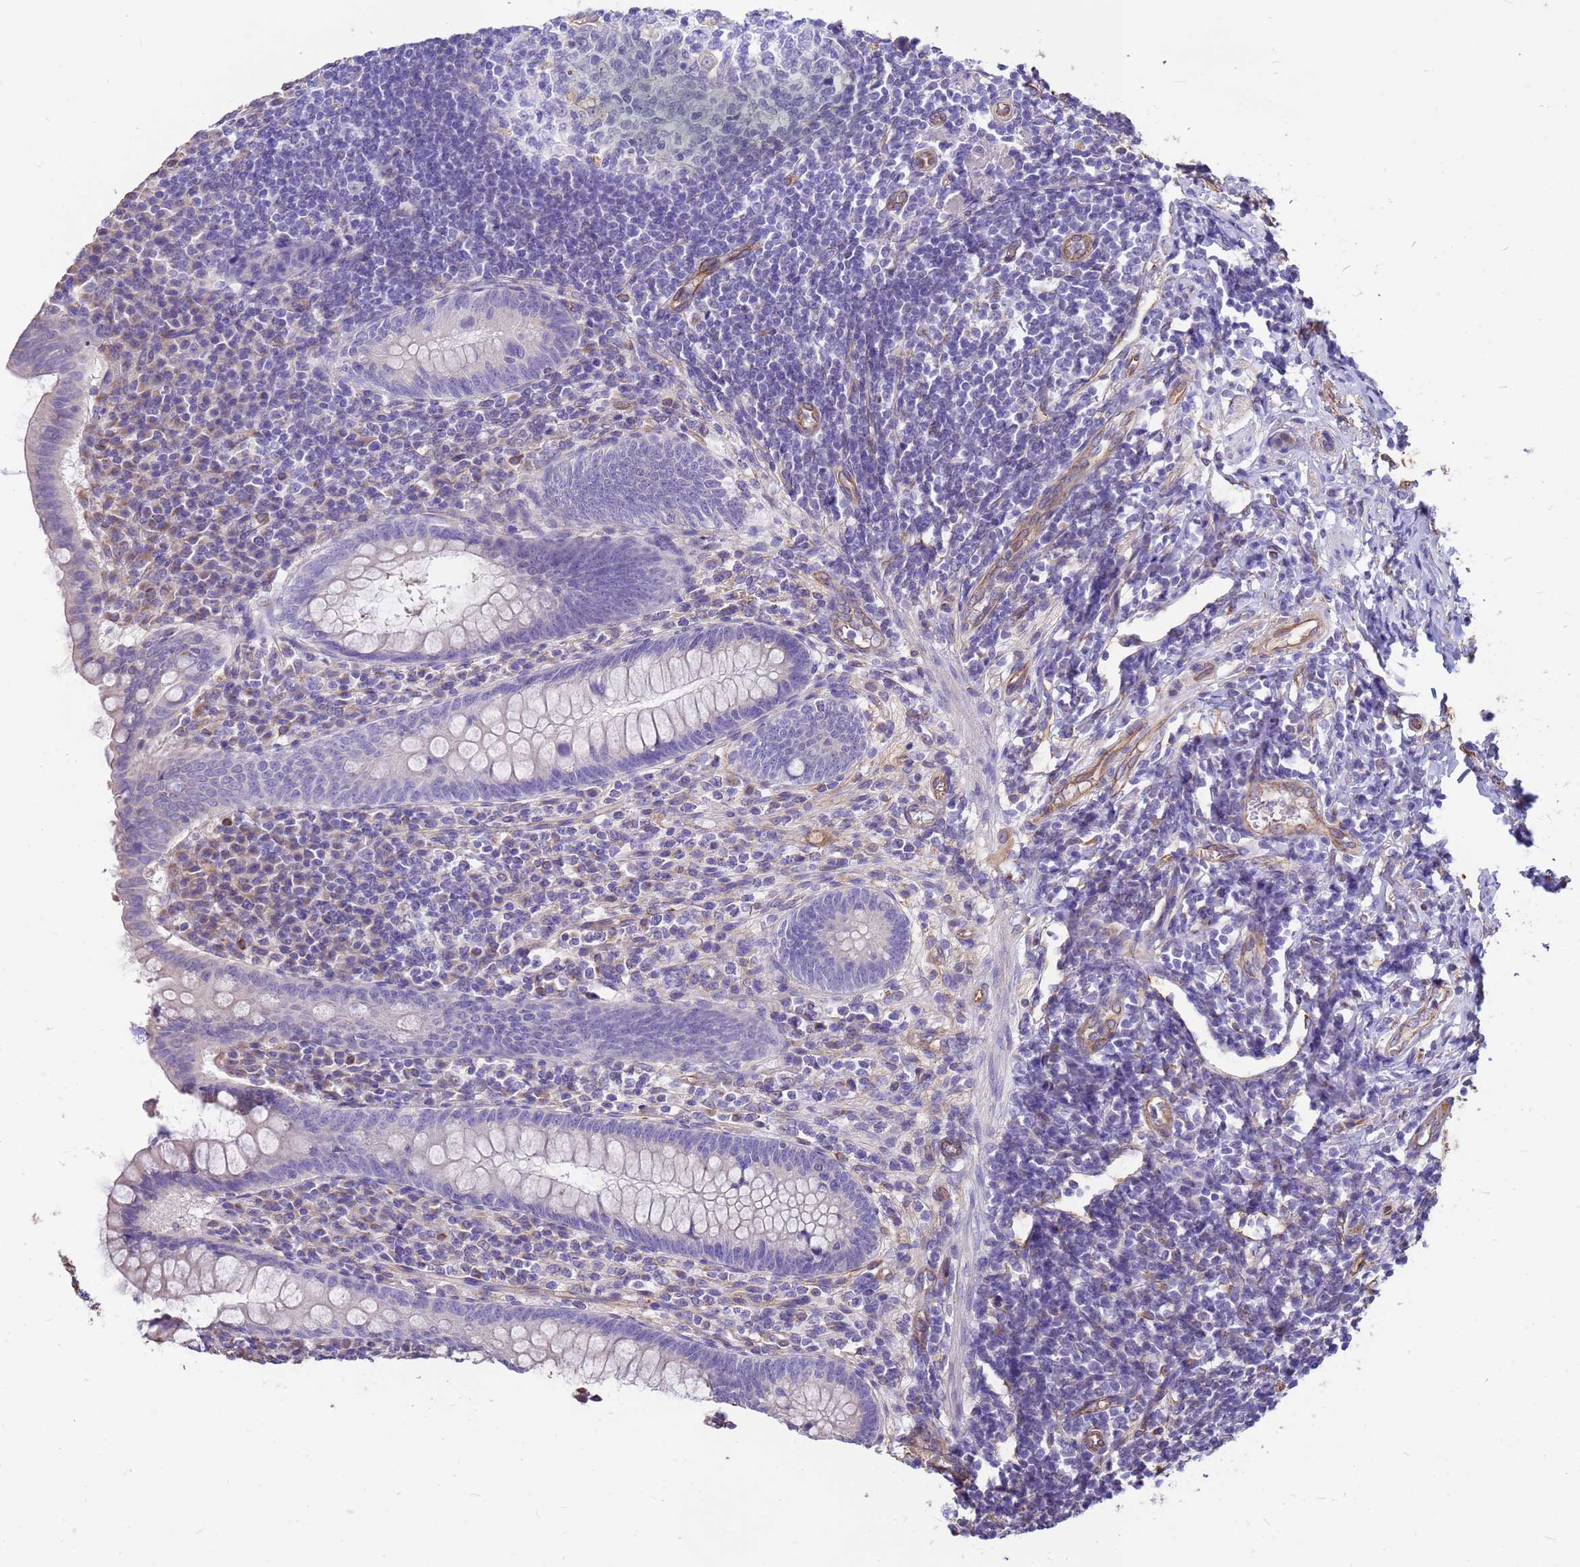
{"staining": {"intensity": "negative", "quantity": "none", "location": "none"}, "tissue": "appendix", "cell_type": "Glandular cells", "image_type": "normal", "snomed": [{"axis": "morphology", "description": "Normal tissue, NOS"}, {"axis": "topography", "description": "Appendix"}], "caption": "Appendix stained for a protein using immunohistochemistry shows no staining glandular cells.", "gene": "TCEAL3", "patient": {"sex": "female", "age": 33}}